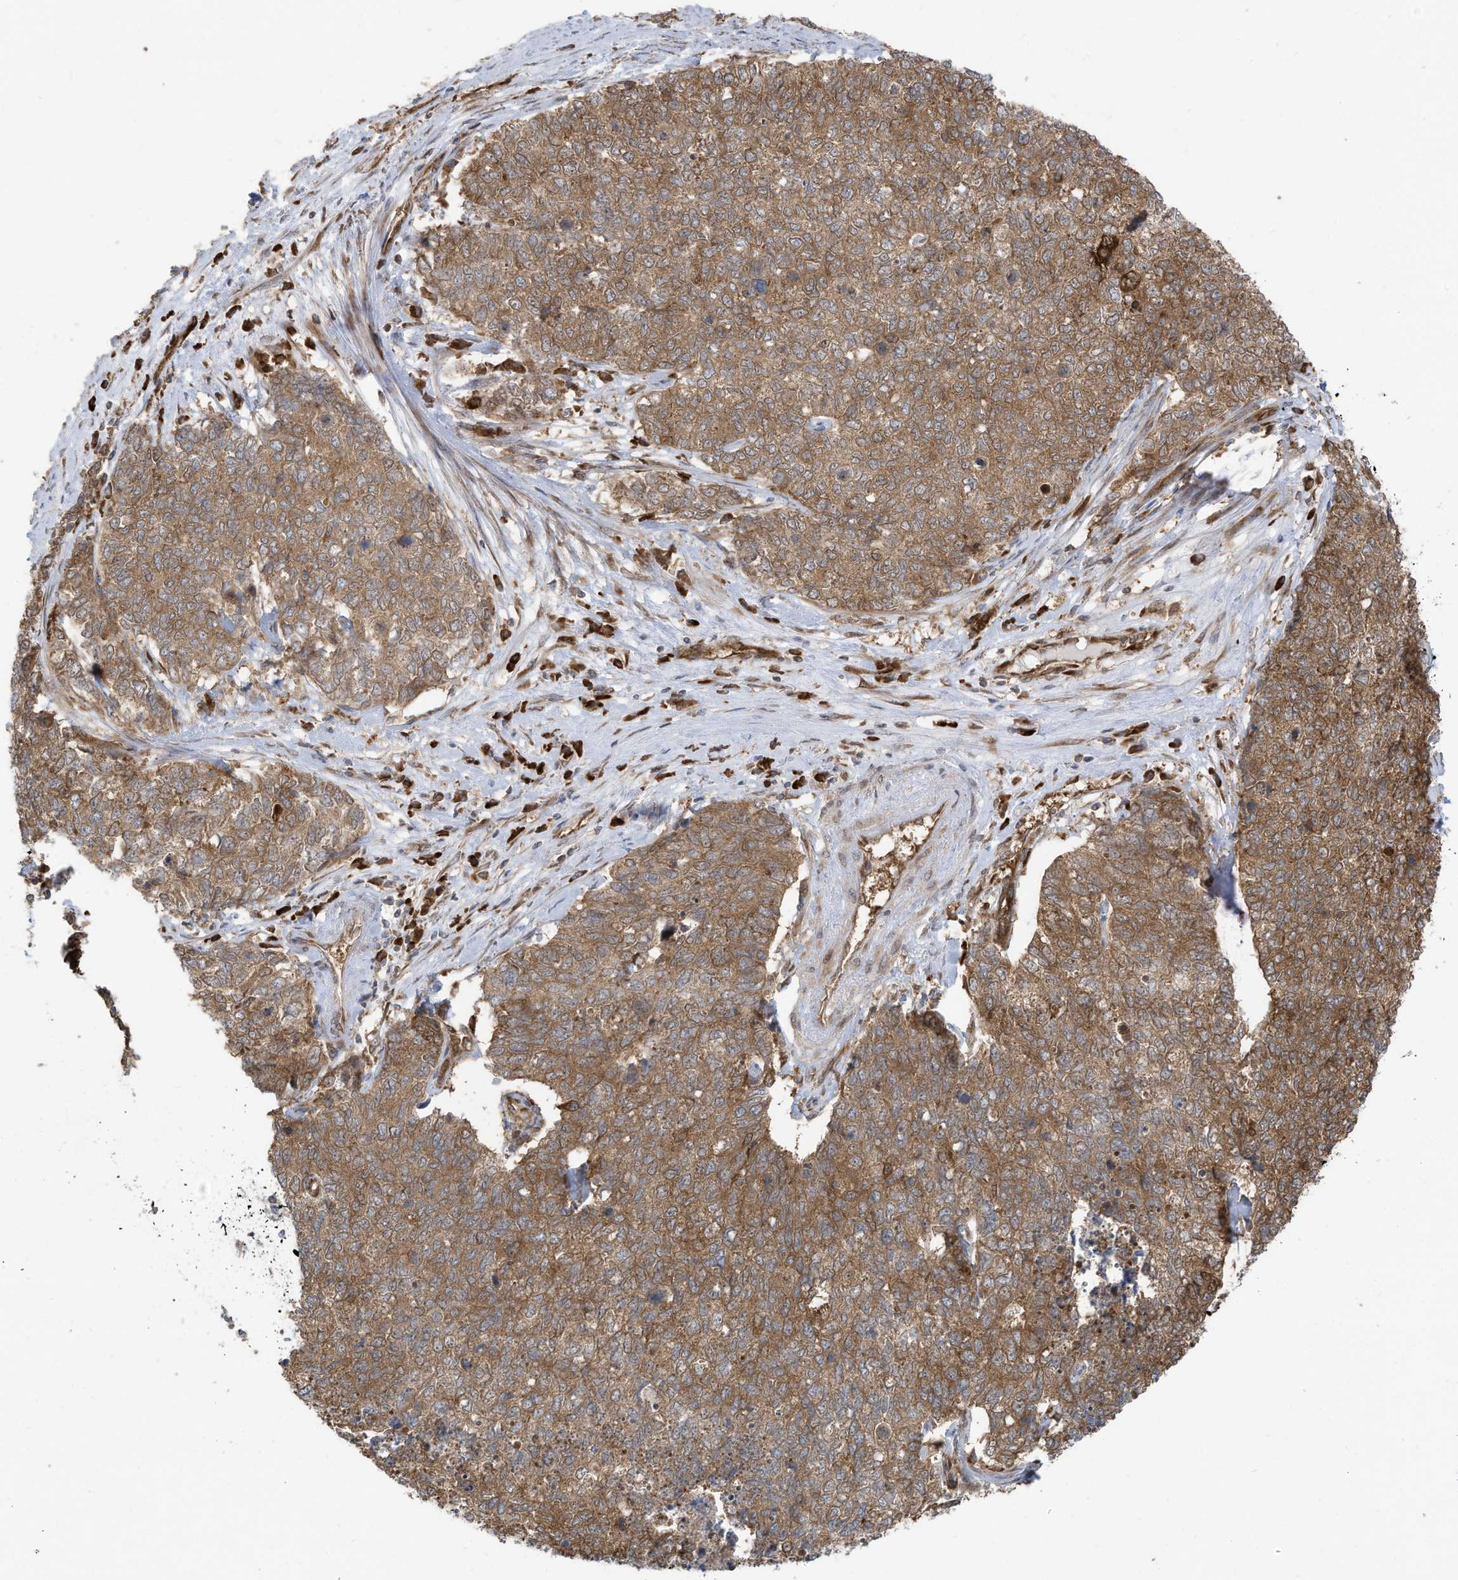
{"staining": {"intensity": "moderate", "quantity": ">75%", "location": "cytoplasmic/membranous"}, "tissue": "cervical cancer", "cell_type": "Tumor cells", "image_type": "cancer", "snomed": [{"axis": "morphology", "description": "Squamous cell carcinoma, NOS"}, {"axis": "topography", "description": "Cervix"}], "caption": "This photomicrograph displays immunohistochemistry staining of human squamous cell carcinoma (cervical), with medium moderate cytoplasmic/membranous expression in about >75% of tumor cells.", "gene": "USE1", "patient": {"sex": "female", "age": 63}}